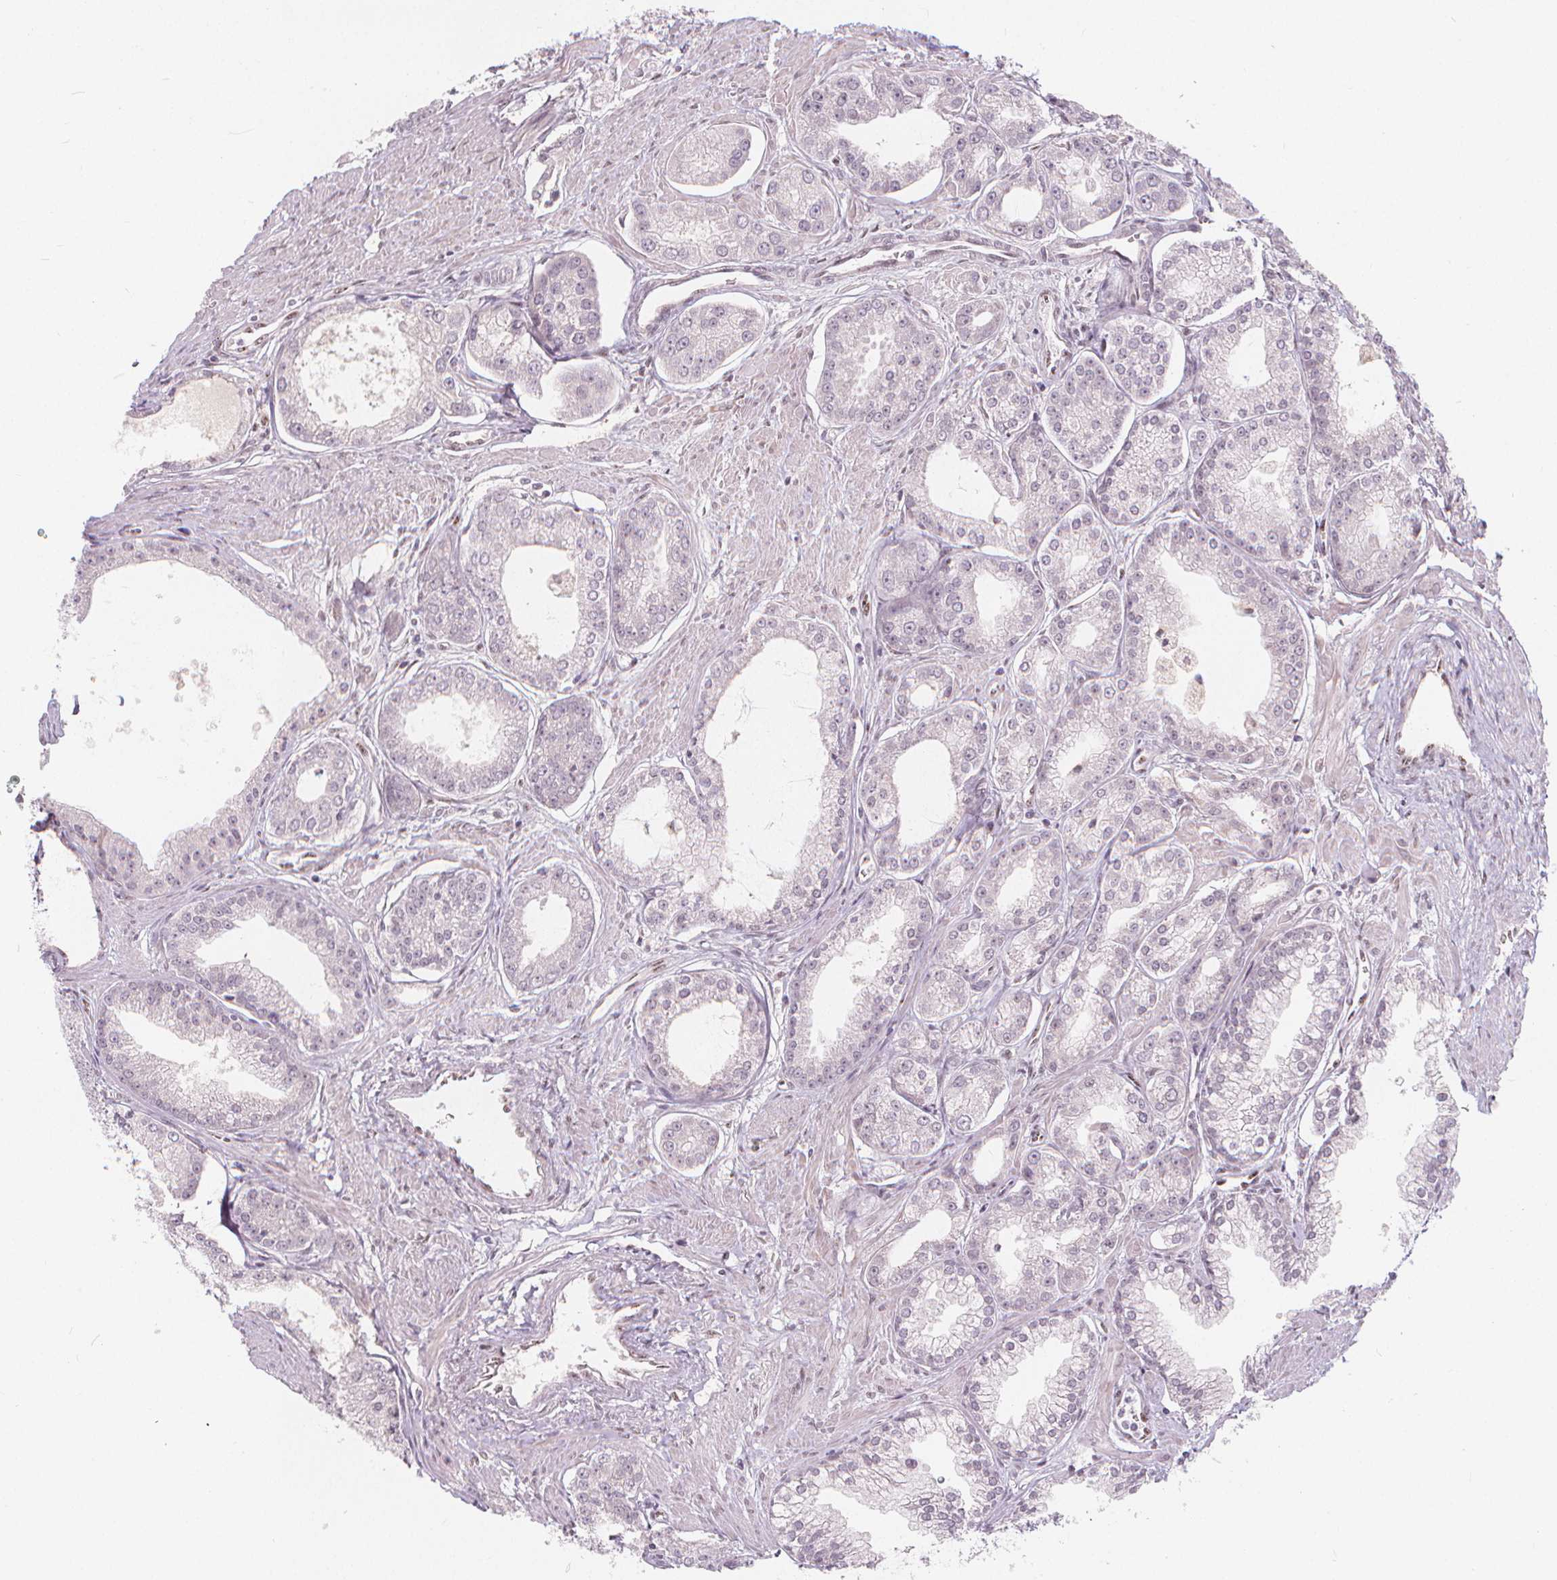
{"staining": {"intensity": "negative", "quantity": "none", "location": "none"}, "tissue": "prostate cancer", "cell_type": "Tumor cells", "image_type": "cancer", "snomed": [{"axis": "morphology", "description": "Adenocarcinoma, NOS"}, {"axis": "topography", "description": "Prostate"}], "caption": "Tumor cells are negative for protein expression in human prostate cancer (adenocarcinoma).", "gene": "DRC3", "patient": {"sex": "male", "age": 71}}